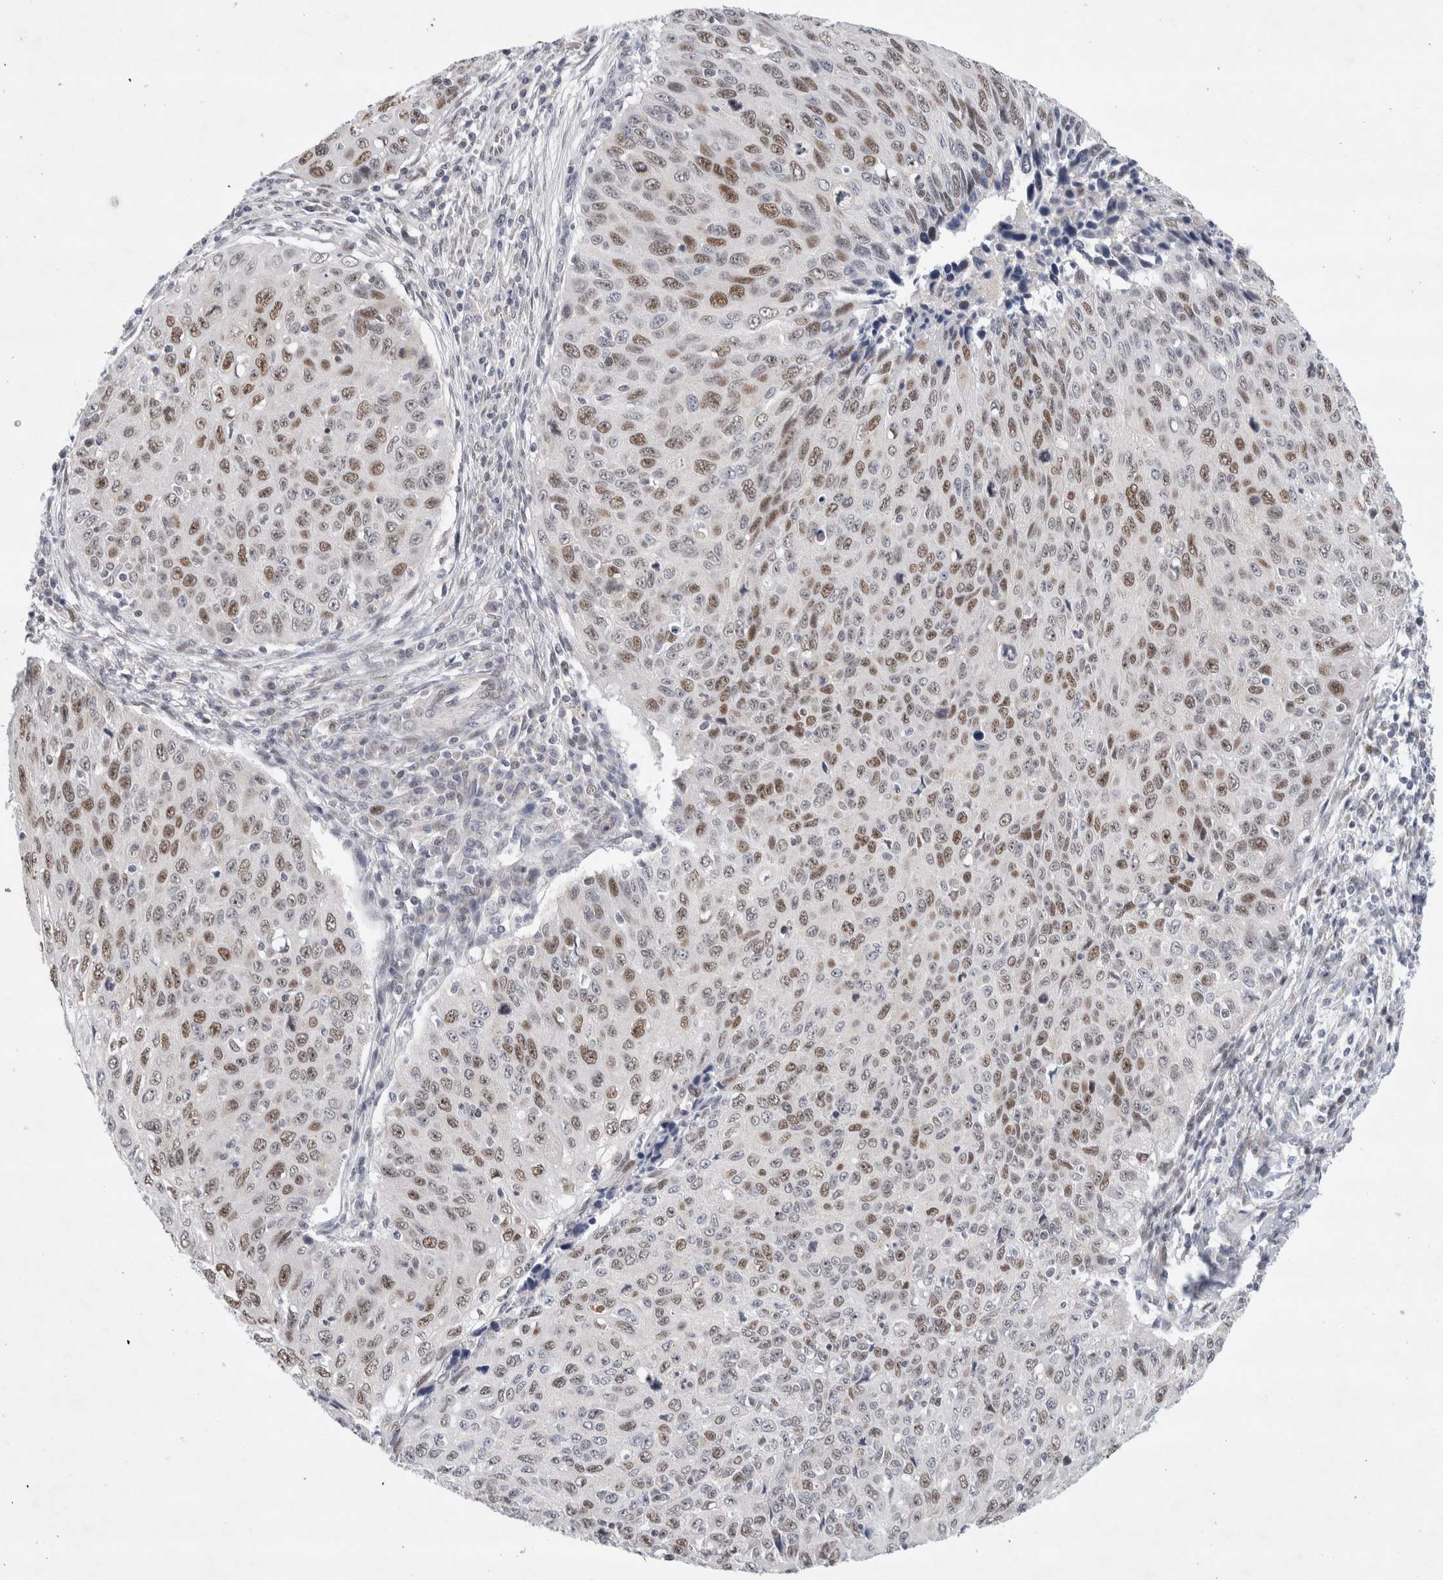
{"staining": {"intensity": "moderate", "quantity": ">75%", "location": "nuclear"}, "tissue": "cervical cancer", "cell_type": "Tumor cells", "image_type": "cancer", "snomed": [{"axis": "morphology", "description": "Squamous cell carcinoma, NOS"}, {"axis": "topography", "description": "Cervix"}], "caption": "Protein staining by immunohistochemistry (IHC) reveals moderate nuclear expression in approximately >75% of tumor cells in cervical squamous cell carcinoma.", "gene": "KNL1", "patient": {"sex": "female", "age": 53}}